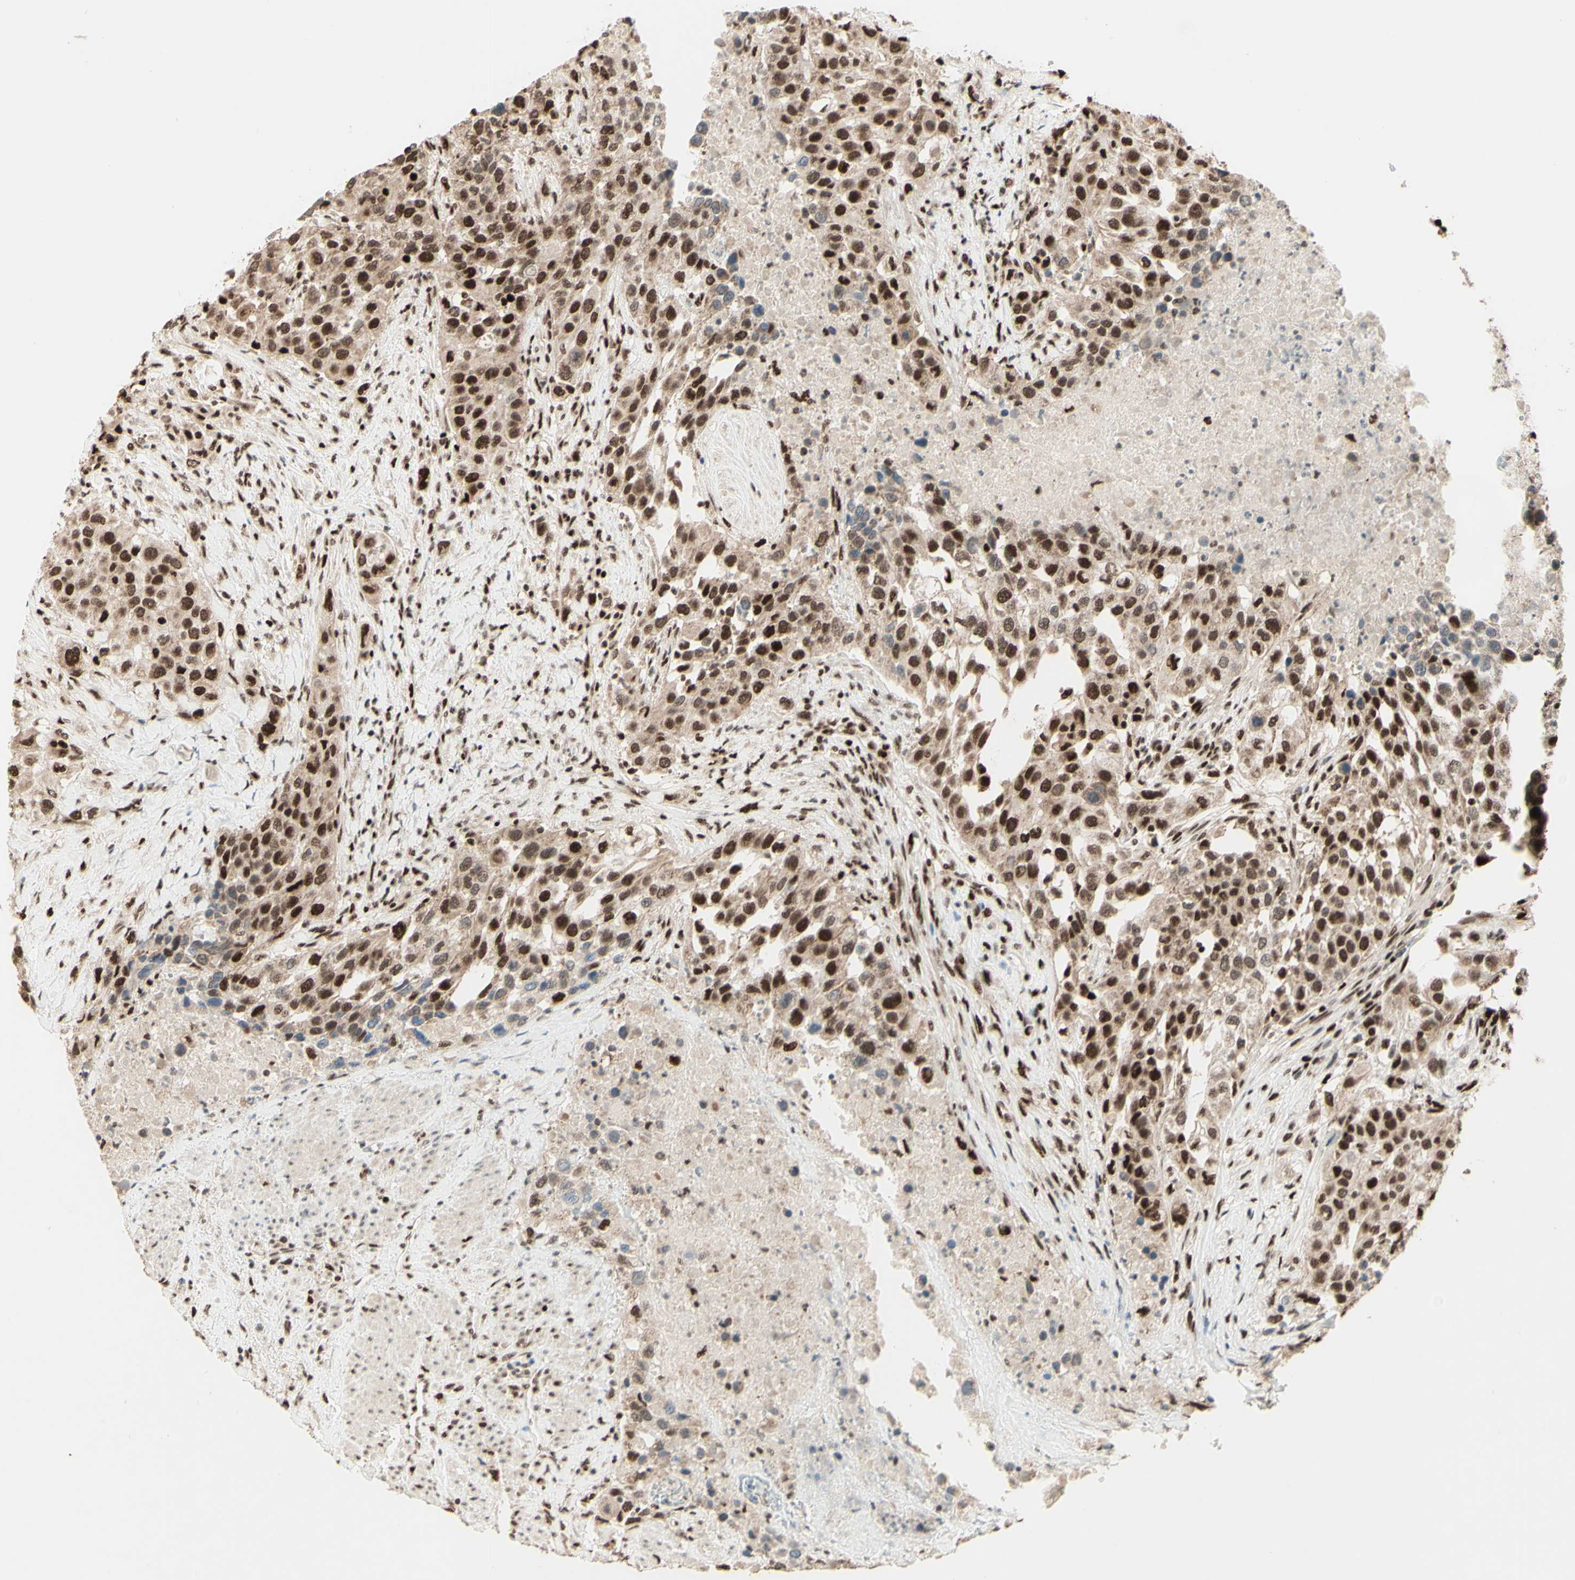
{"staining": {"intensity": "strong", "quantity": ">75%", "location": "nuclear"}, "tissue": "urothelial cancer", "cell_type": "Tumor cells", "image_type": "cancer", "snomed": [{"axis": "morphology", "description": "Urothelial carcinoma, High grade"}, {"axis": "topography", "description": "Urinary bladder"}], "caption": "Strong nuclear expression for a protein is appreciated in approximately >75% of tumor cells of urothelial cancer using immunohistochemistry (IHC).", "gene": "NR3C1", "patient": {"sex": "female", "age": 80}}